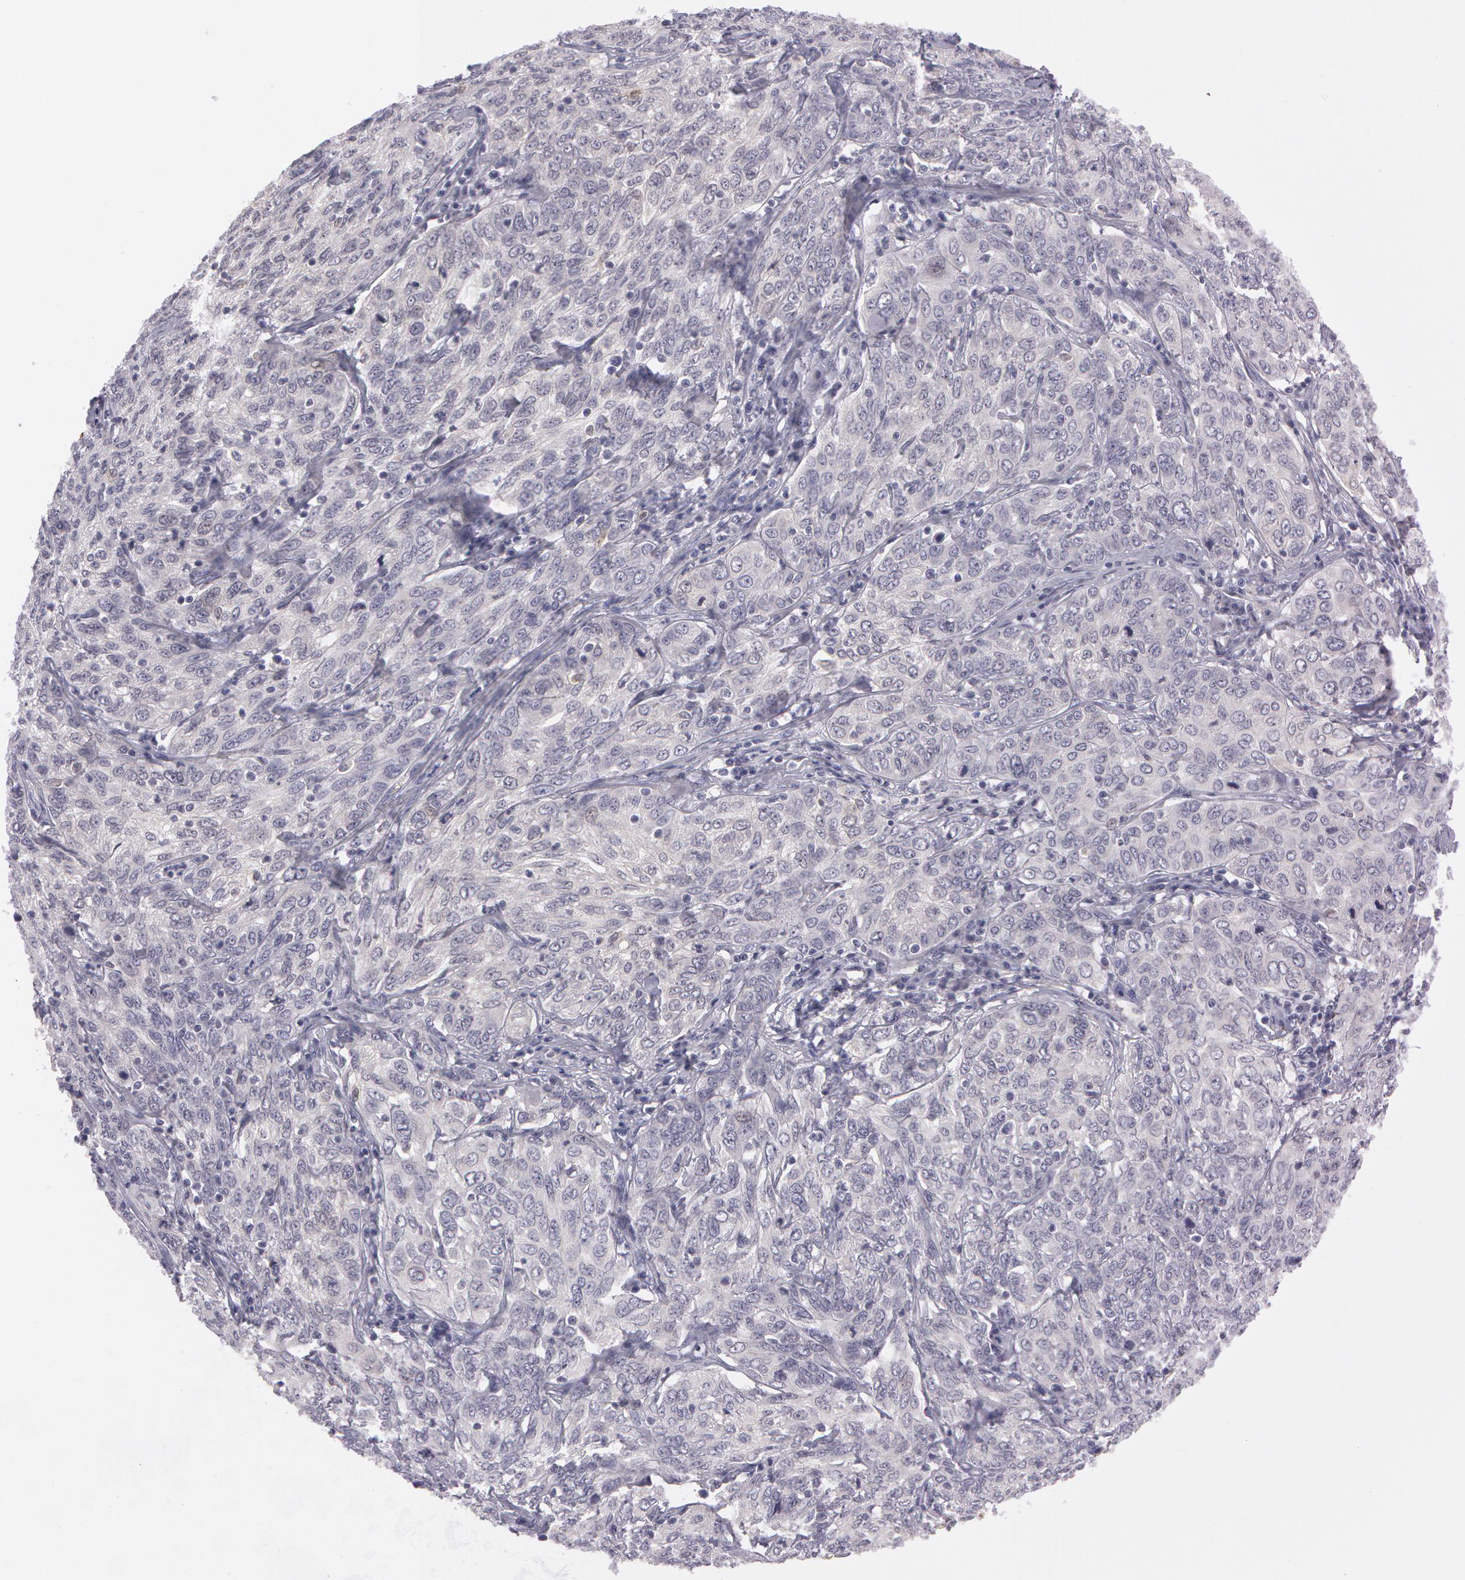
{"staining": {"intensity": "negative", "quantity": "none", "location": "none"}, "tissue": "cervical cancer", "cell_type": "Tumor cells", "image_type": "cancer", "snomed": [{"axis": "morphology", "description": "Squamous cell carcinoma, NOS"}, {"axis": "topography", "description": "Cervix"}], "caption": "Immunohistochemistry (IHC) of cervical cancer (squamous cell carcinoma) demonstrates no staining in tumor cells.", "gene": "IL1RN", "patient": {"sex": "female", "age": 38}}